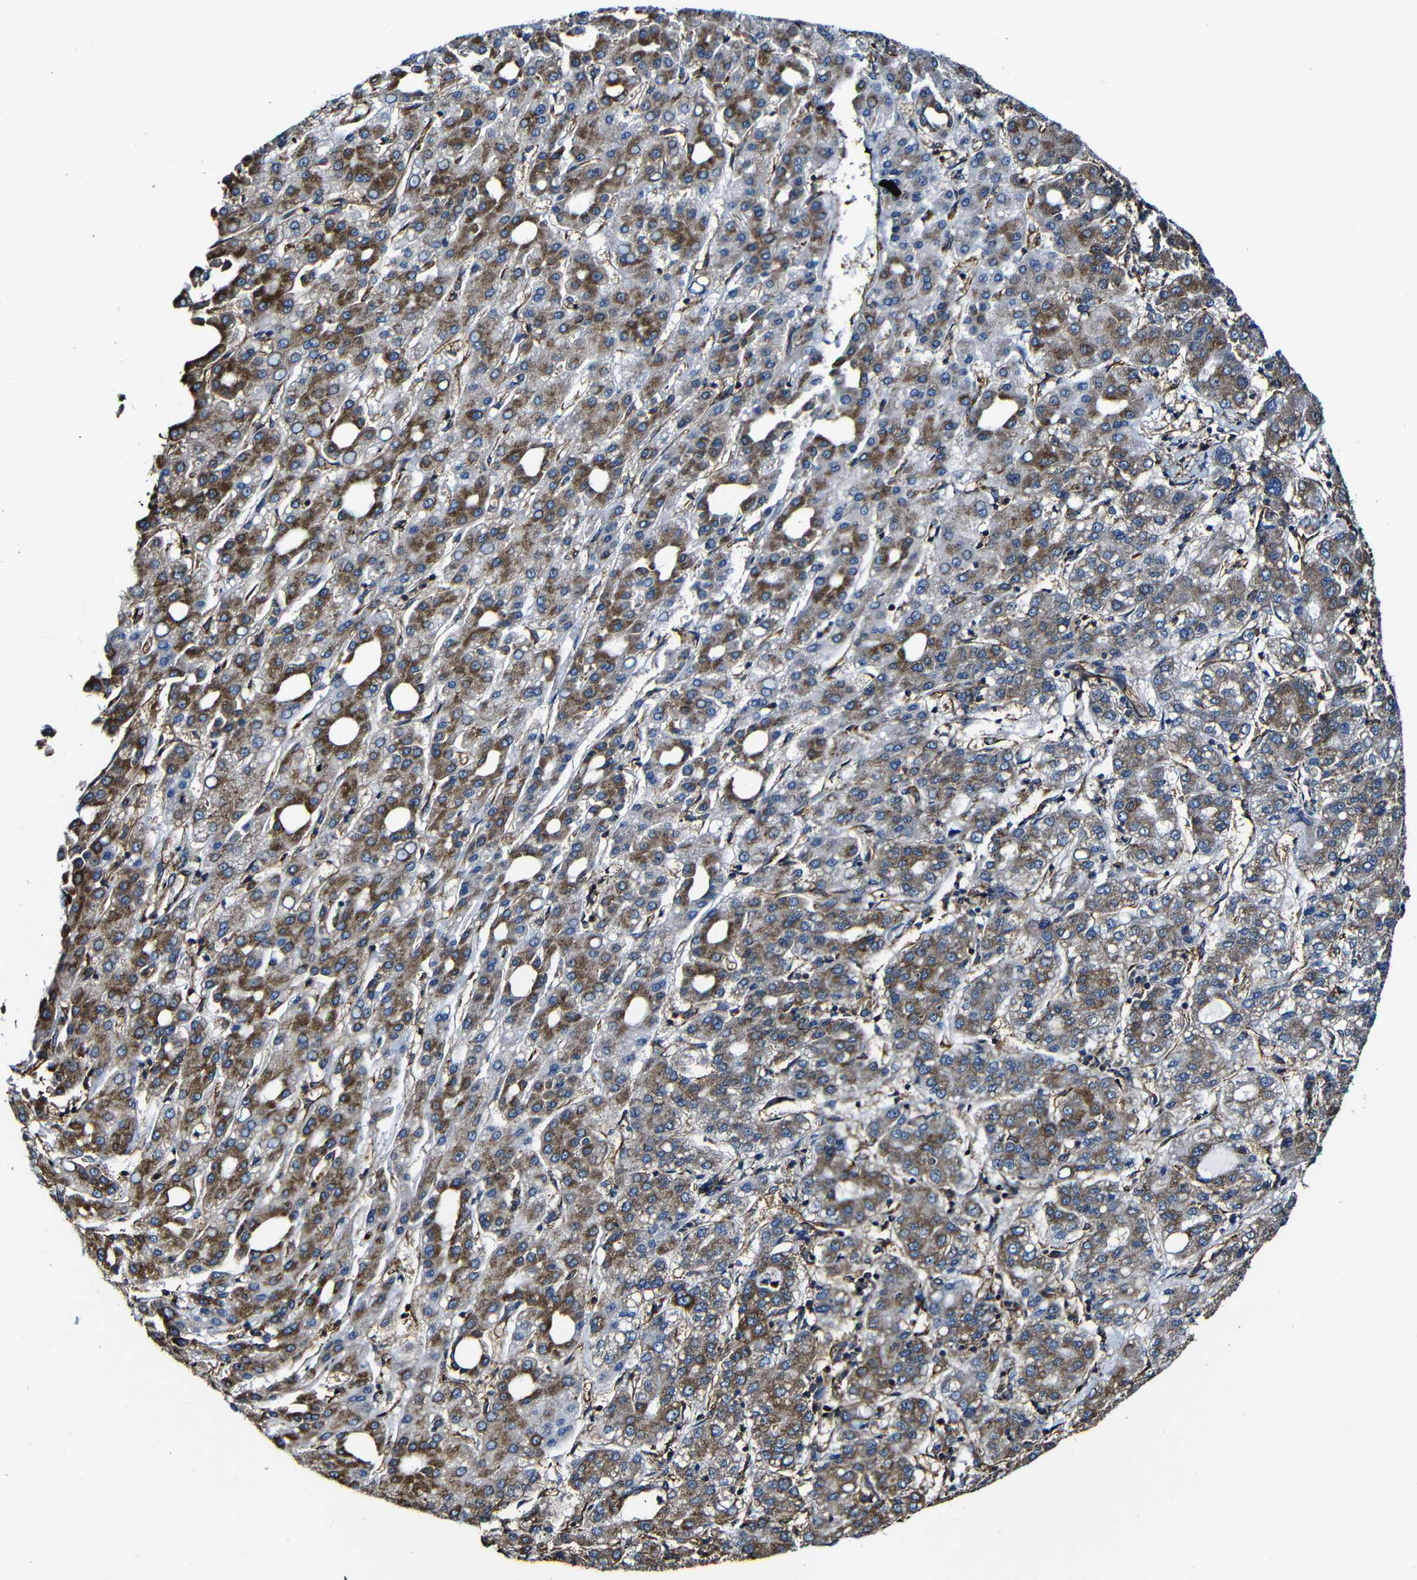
{"staining": {"intensity": "moderate", "quantity": ">75%", "location": "cytoplasmic/membranous"}, "tissue": "liver cancer", "cell_type": "Tumor cells", "image_type": "cancer", "snomed": [{"axis": "morphology", "description": "Carcinoma, Hepatocellular, NOS"}, {"axis": "topography", "description": "Liver"}], "caption": "IHC (DAB) staining of liver cancer (hepatocellular carcinoma) reveals moderate cytoplasmic/membranous protein positivity in about >75% of tumor cells. (DAB = brown stain, brightfield microscopy at high magnification).", "gene": "MSN", "patient": {"sex": "male", "age": 65}}